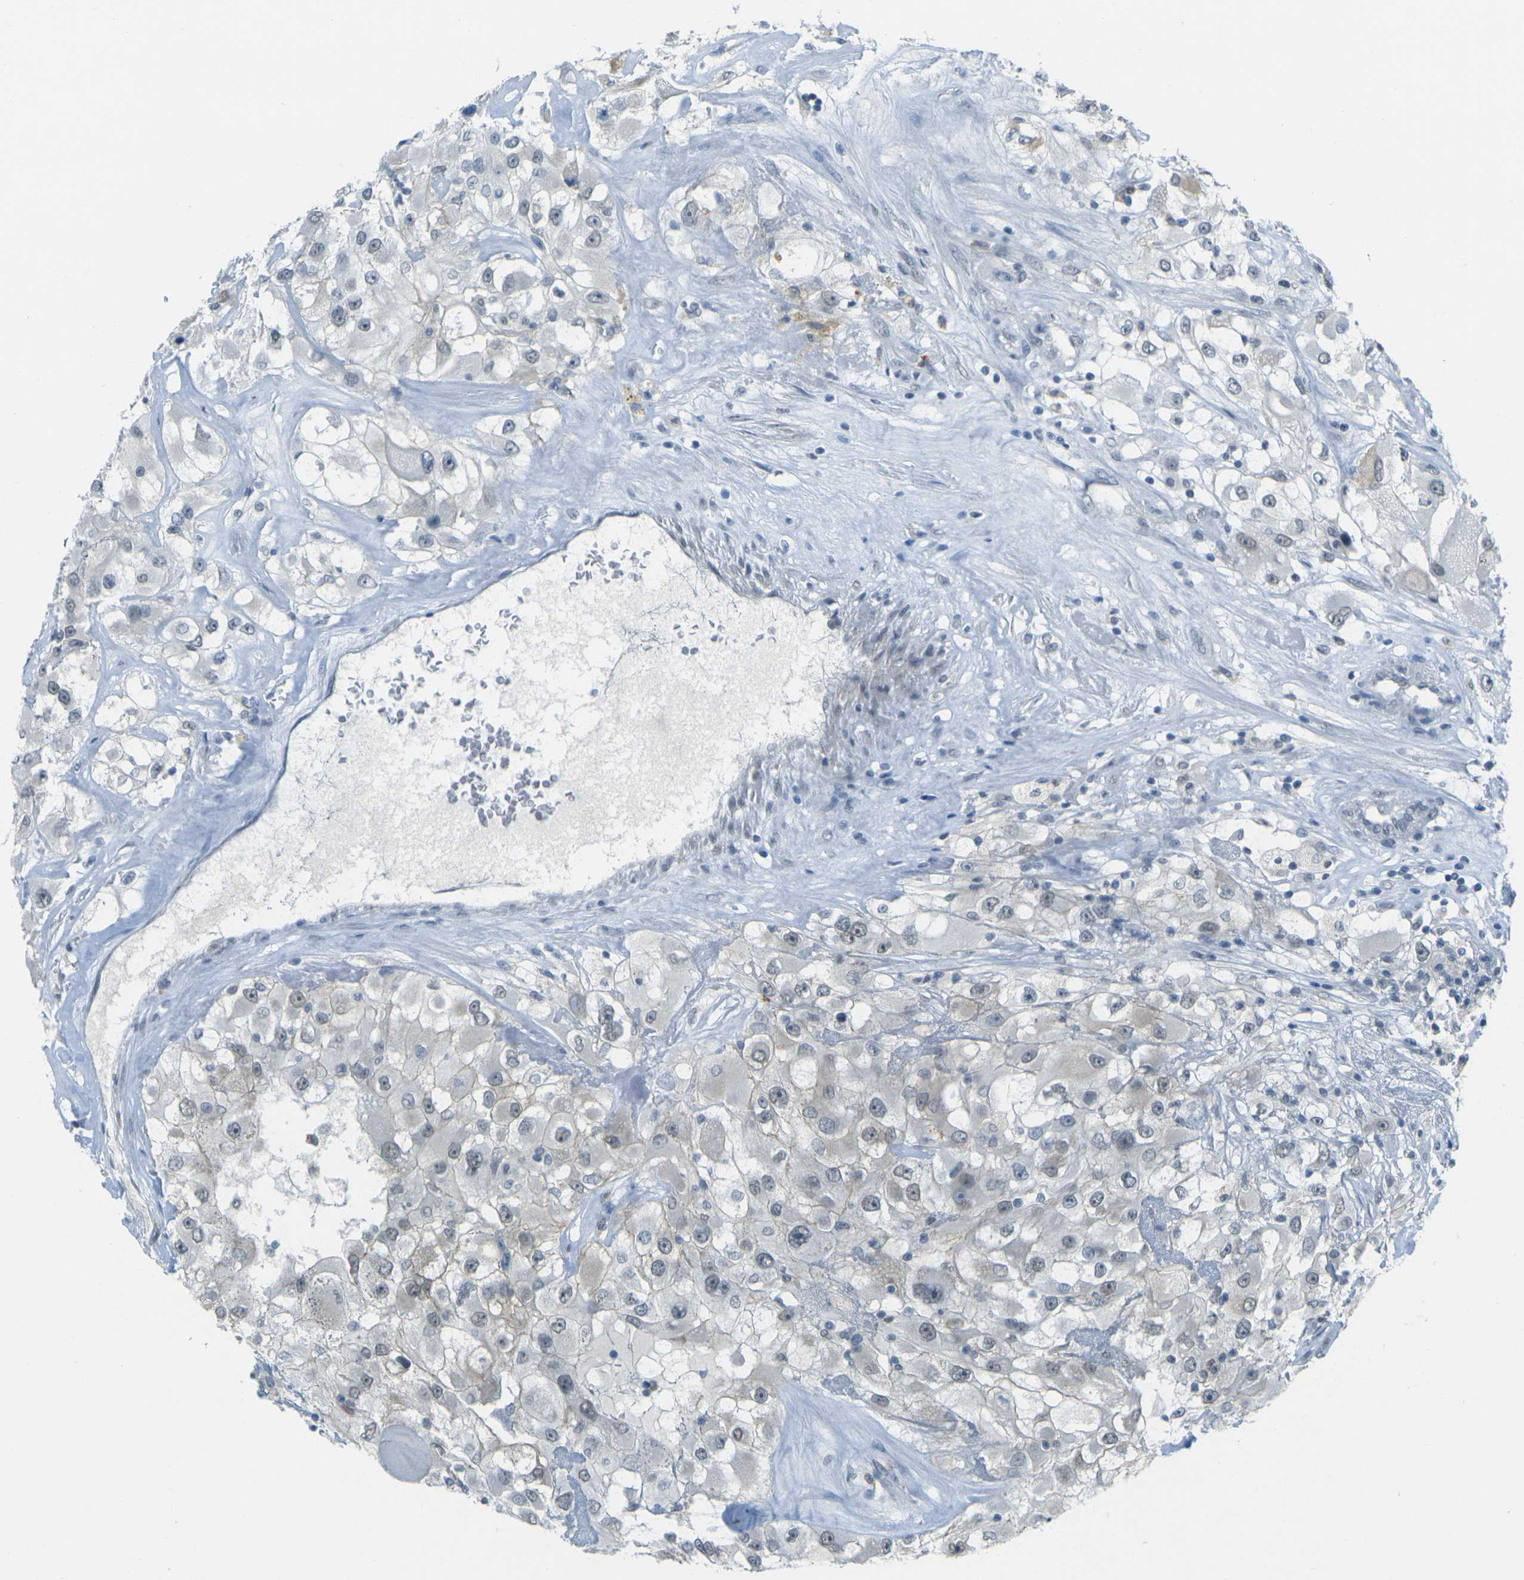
{"staining": {"intensity": "negative", "quantity": "none", "location": "none"}, "tissue": "renal cancer", "cell_type": "Tumor cells", "image_type": "cancer", "snomed": [{"axis": "morphology", "description": "Adenocarcinoma, NOS"}, {"axis": "topography", "description": "Kidney"}], "caption": "Tumor cells show no significant protein staining in renal cancer (adenocarcinoma).", "gene": "SPTBN2", "patient": {"sex": "female", "age": 52}}